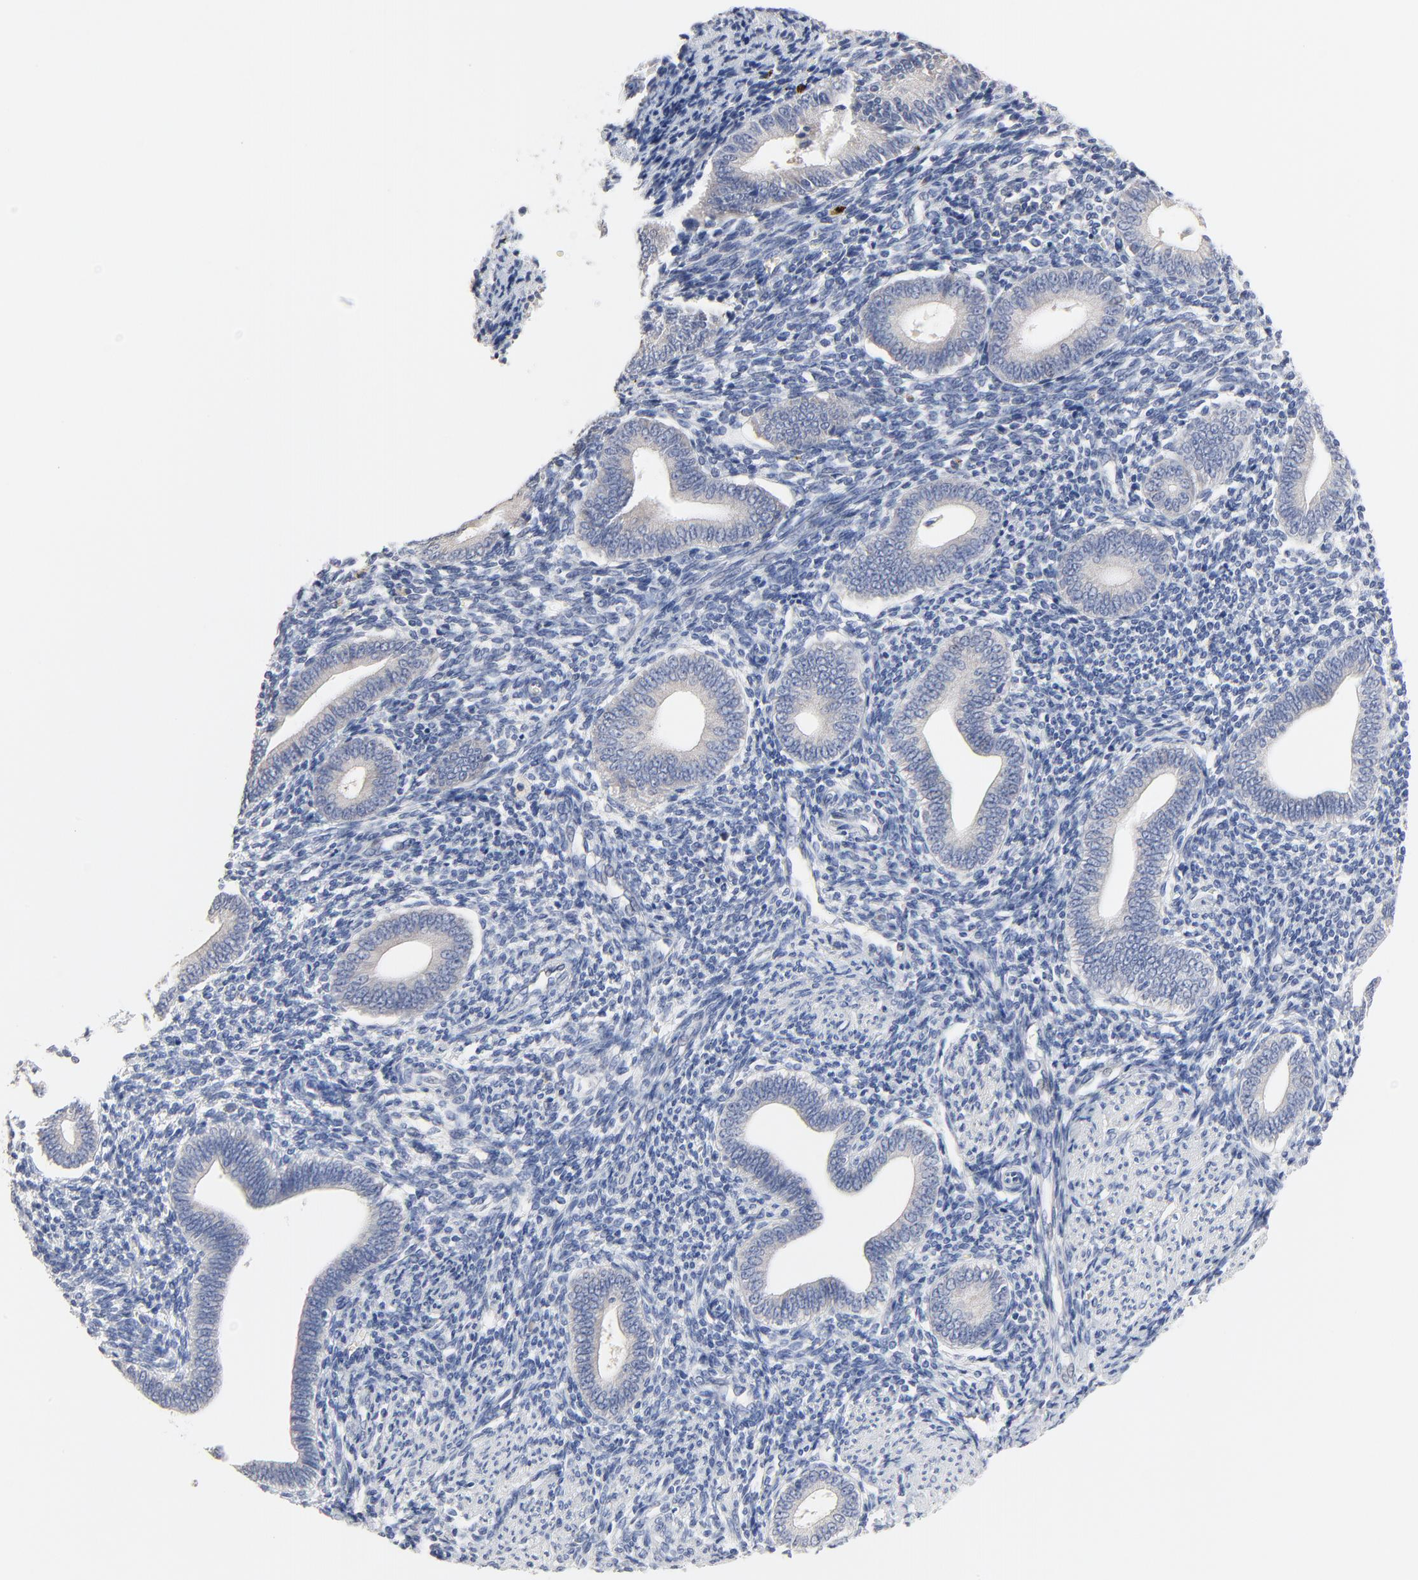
{"staining": {"intensity": "negative", "quantity": "none", "location": "none"}, "tissue": "endometrium", "cell_type": "Cells in endometrial stroma", "image_type": "normal", "snomed": [{"axis": "morphology", "description": "Normal tissue, NOS"}, {"axis": "topography", "description": "Uterus"}, {"axis": "topography", "description": "Endometrium"}], "caption": "Cells in endometrial stroma are negative for brown protein staining in normal endometrium. Brightfield microscopy of IHC stained with DAB (3,3'-diaminobenzidine) (brown) and hematoxylin (blue), captured at high magnification.", "gene": "FBXL5", "patient": {"sex": "female", "age": 33}}